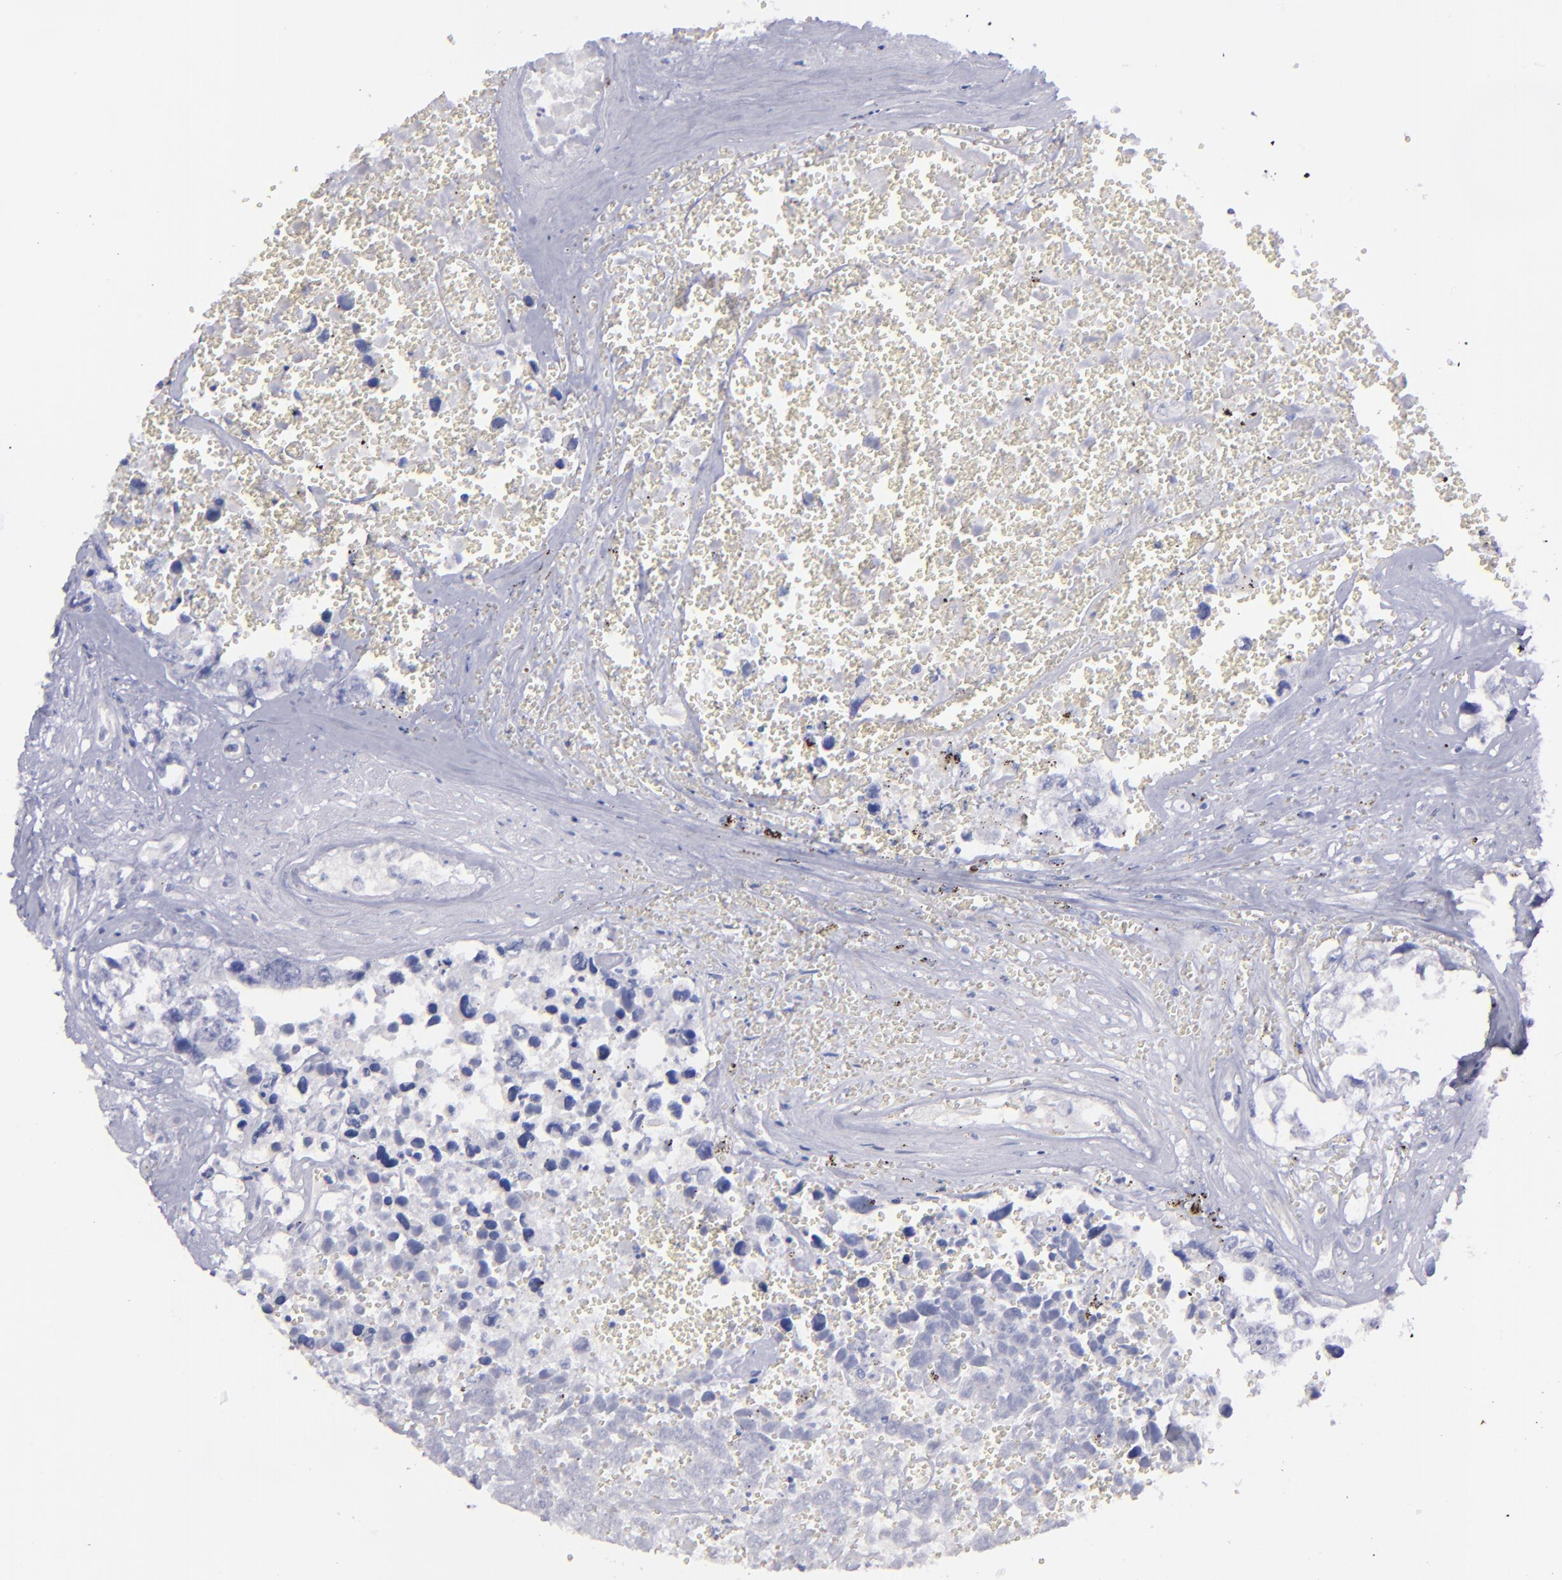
{"staining": {"intensity": "negative", "quantity": "none", "location": "none"}, "tissue": "testis cancer", "cell_type": "Tumor cells", "image_type": "cancer", "snomed": [{"axis": "morphology", "description": "Carcinoma, Embryonal, NOS"}, {"axis": "topography", "description": "Testis"}], "caption": "Photomicrograph shows no protein positivity in tumor cells of testis cancer (embryonal carcinoma) tissue. (DAB (3,3'-diaminobenzidine) immunohistochemistry visualized using brightfield microscopy, high magnification).", "gene": "SNAP25", "patient": {"sex": "male", "age": 31}}